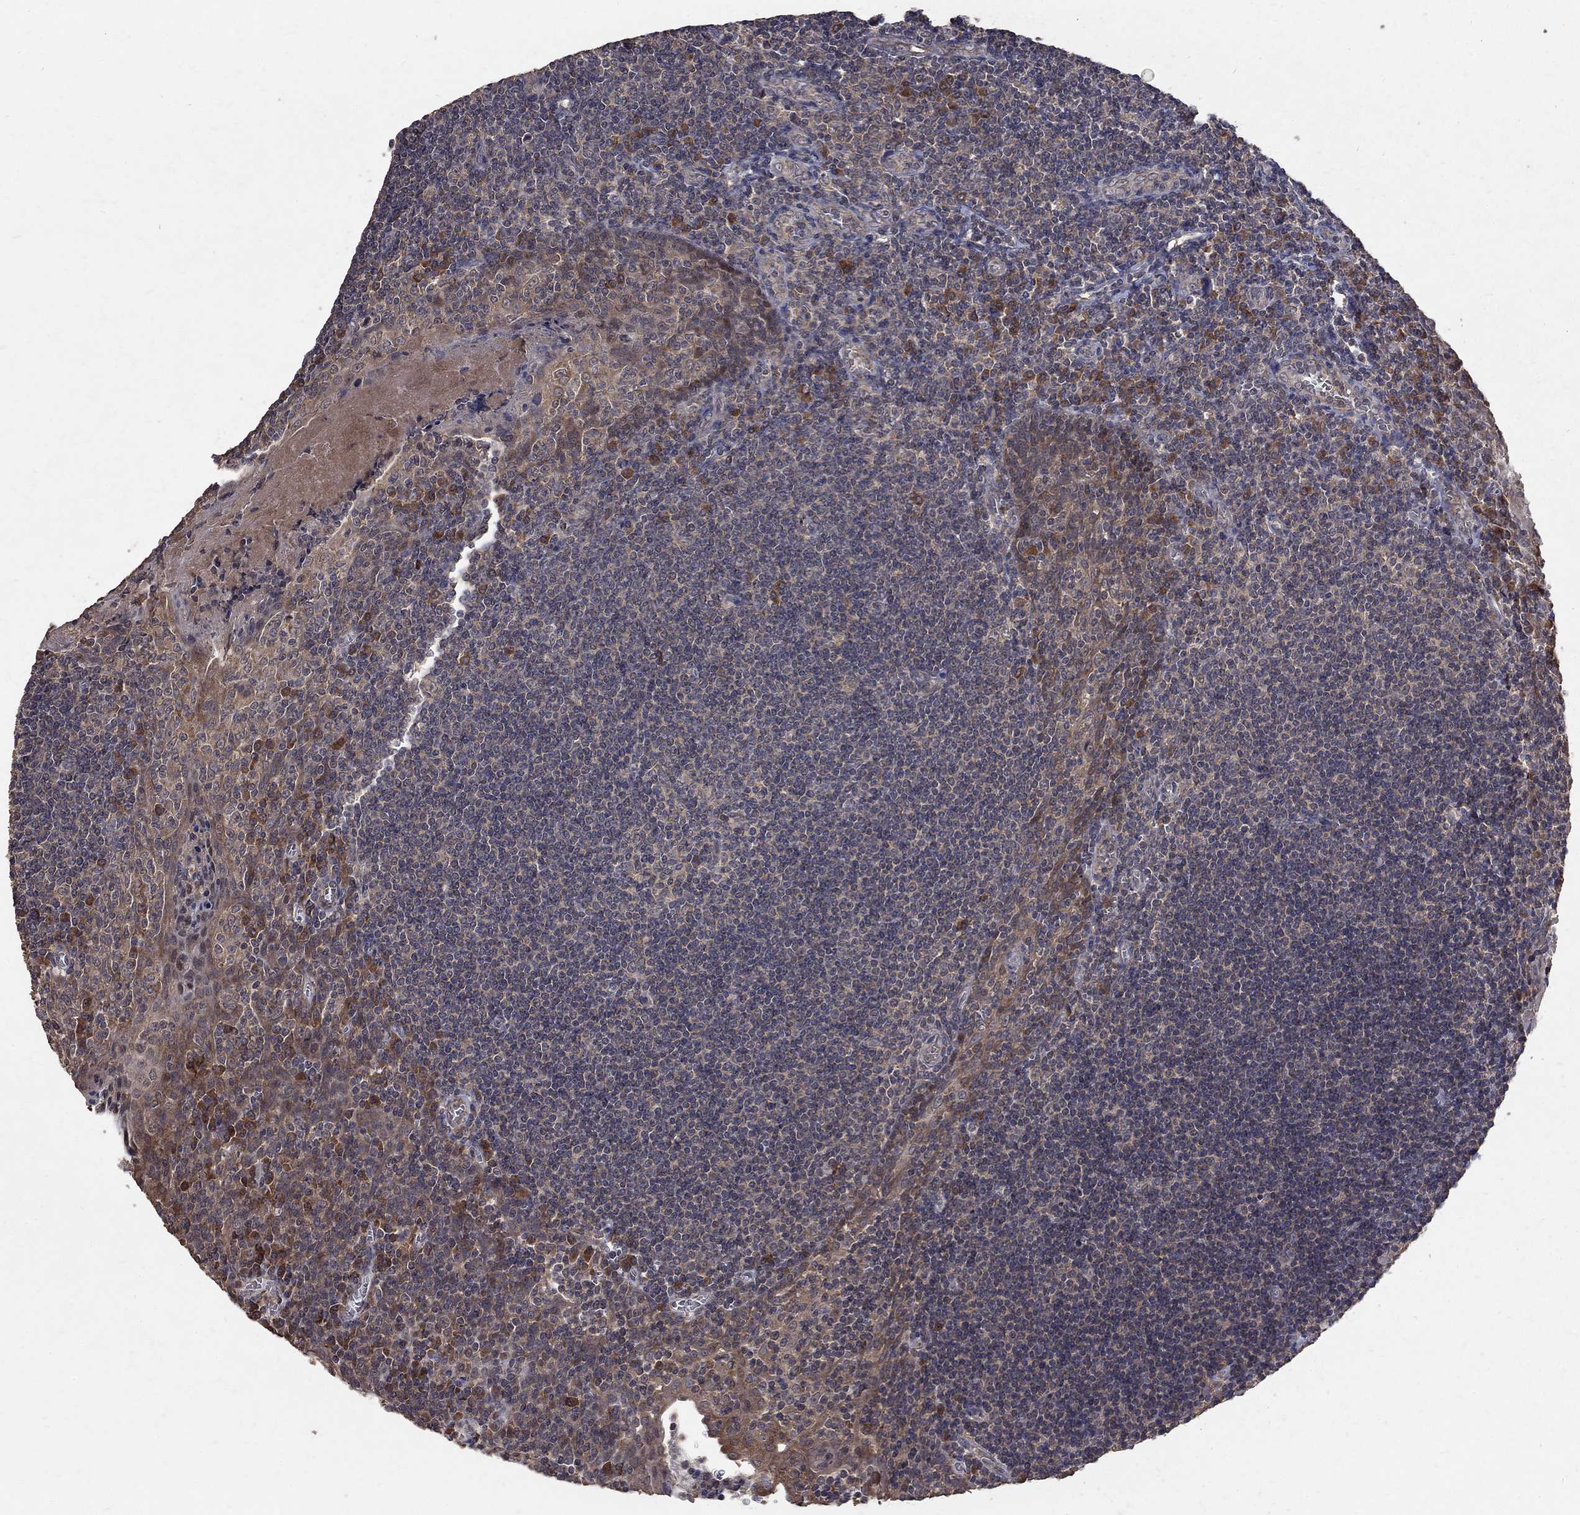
{"staining": {"intensity": "strong", "quantity": "<25%", "location": "cytoplasmic/membranous"}, "tissue": "tonsil", "cell_type": "Germinal center cells", "image_type": "normal", "snomed": [{"axis": "morphology", "description": "Normal tissue, NOS"}, {"axis": "morphology", "description": "Inflammation, NOS"}, {"axis": "topography", "description": "Tonsil"}], "caption": "Immunohistochemical staining of unremarkable tonsil shows <25% levels of strong cytoplasmic/membranous protein staining in approximately <25% of germinal center cells.", "gene": "C17orf75", "patient": {"sex": "female", "age": 31}}